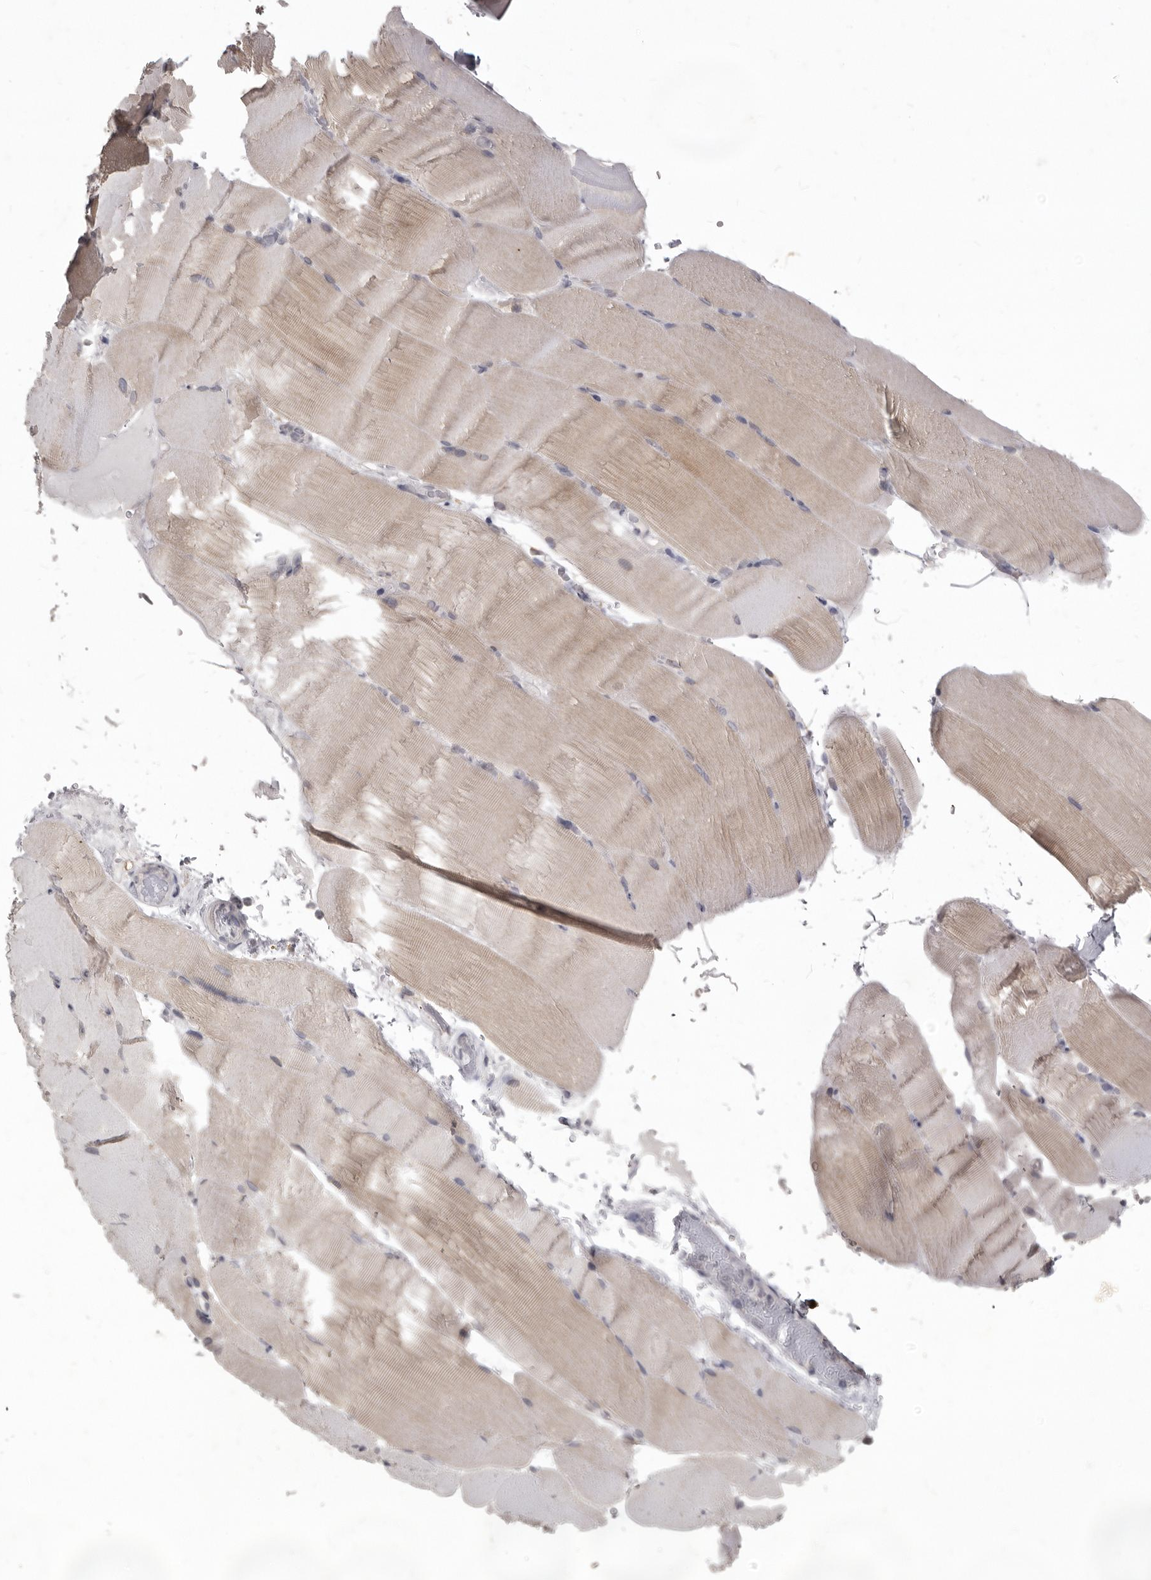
{"staining": {"intensity": "weak", "quantity": "25%-75%", "location": "cytoplasmic/membranous"}, "tissue": "skeletal muscle", "cell_type": "Myocytes", "image_type": "normal", "snomed": [{"axis": "morphology", "description": "Normal tissue, NOS"}, {"axis": "topography", "description": "Skeletal muscle"}, {"axis": "topography", "description": "Parathyroid gland"}], "caption": "An immunohistochemistry image of normal tissue is shown. Protein staining in brown labels weak cytoplasmic/membranous positivity in skeletal muscle within myocytes.", "gene": "SULT1E1", "patient": {"sex": "female", "age": 37}}